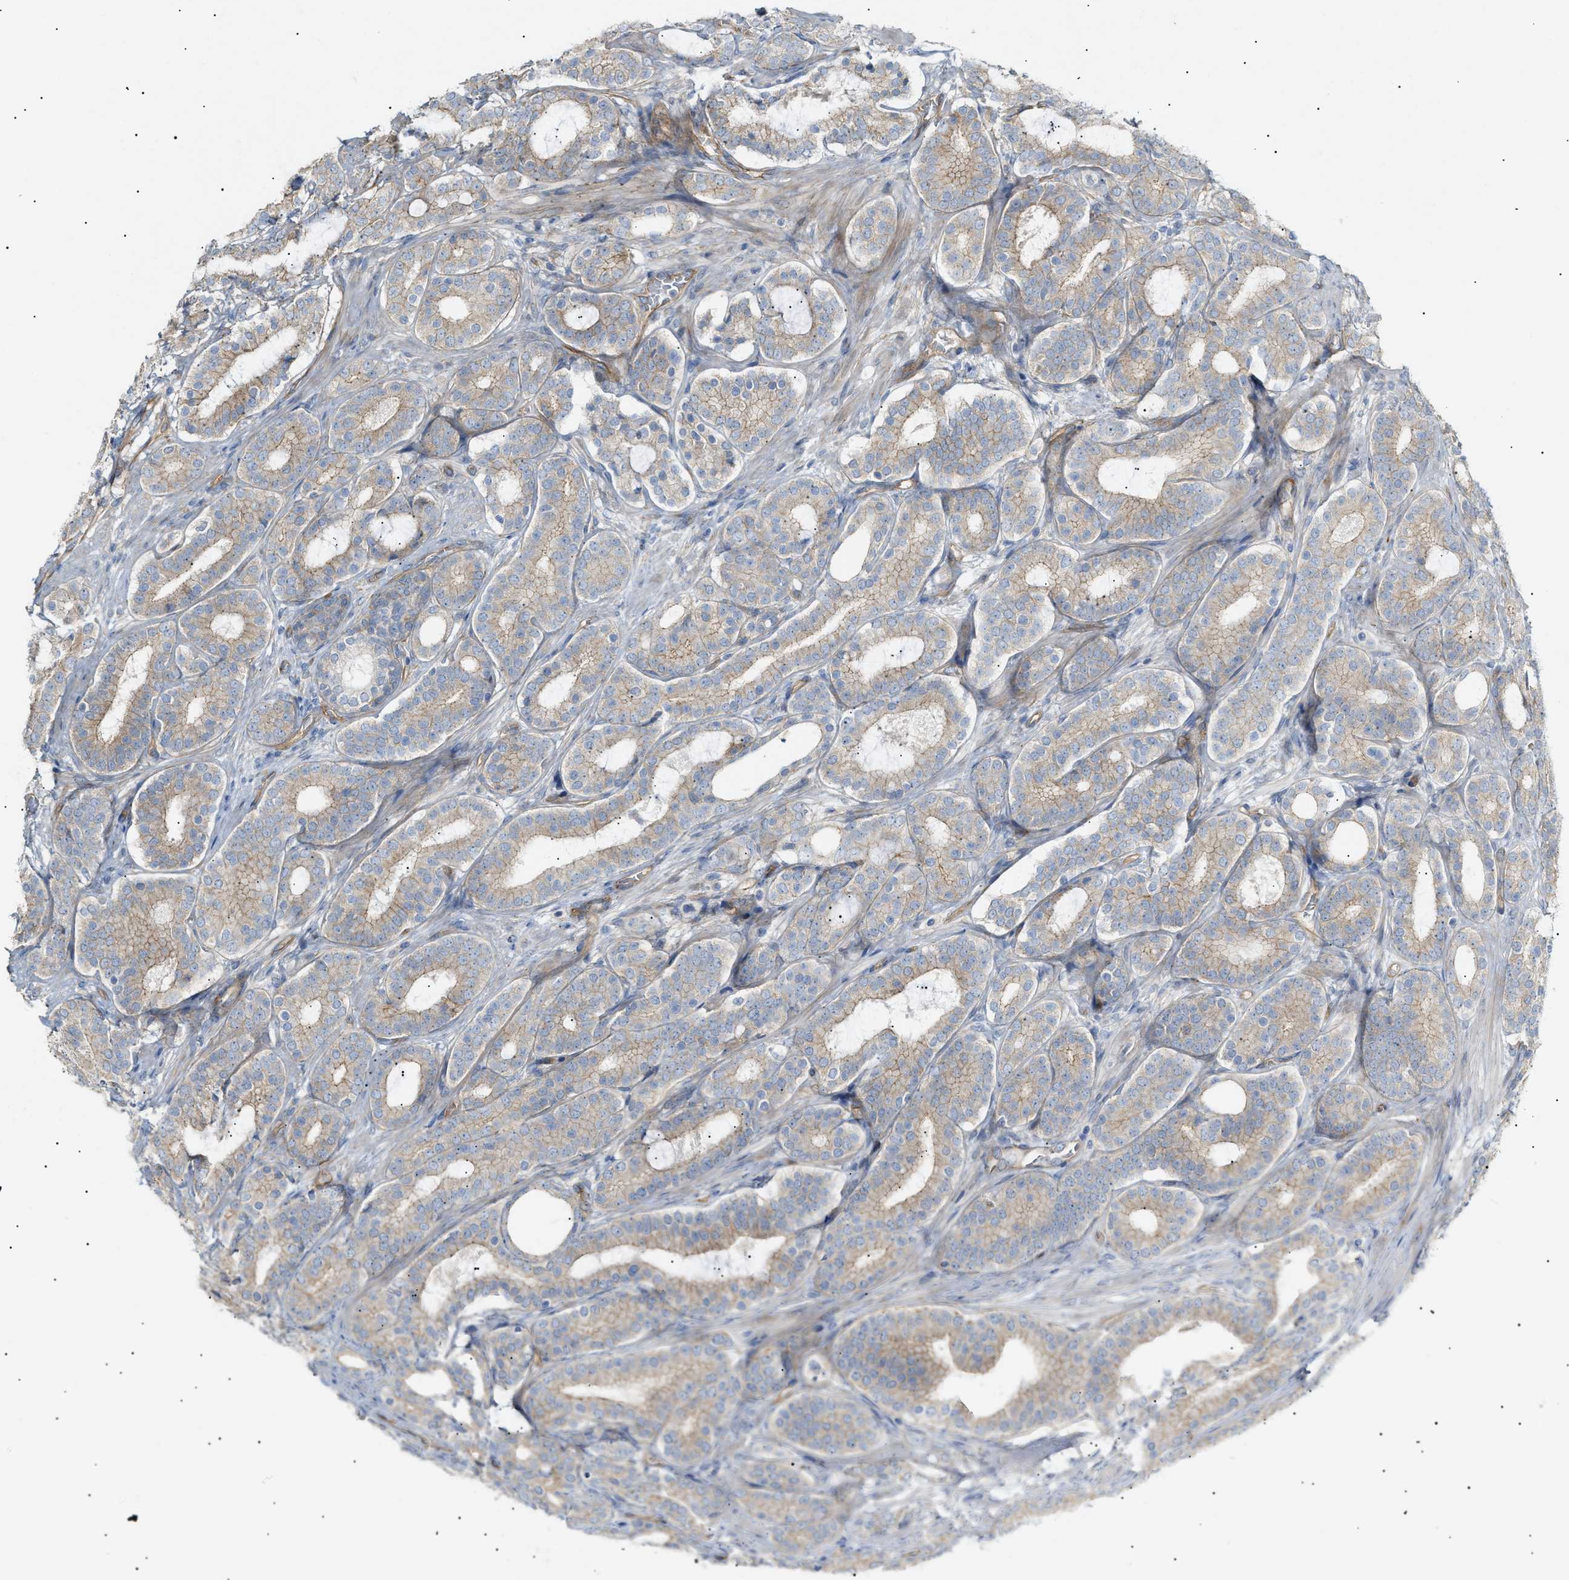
{"staining": {"intensity": "weak", "quantity": ">75%", "location": "cytoplasmic/membranous"}, "tissue": "prostate cancer", "cell_type": "Tumor cells", "image_type": "cancer", "snomed": [{"axis": "morphology", "description": "Adenocarcinoma, High grade"}, {"axis": "topography", "description": "Prostate"}], "caption": "IHC (DAB) staining of human prostate high-grade adenocarcinoma reveals weak cytoplasmic/membranous protein staining in about >75% of tumor cells.", "gene": "ZFHX2", "patient": {"sex": "male", "age": 60}}